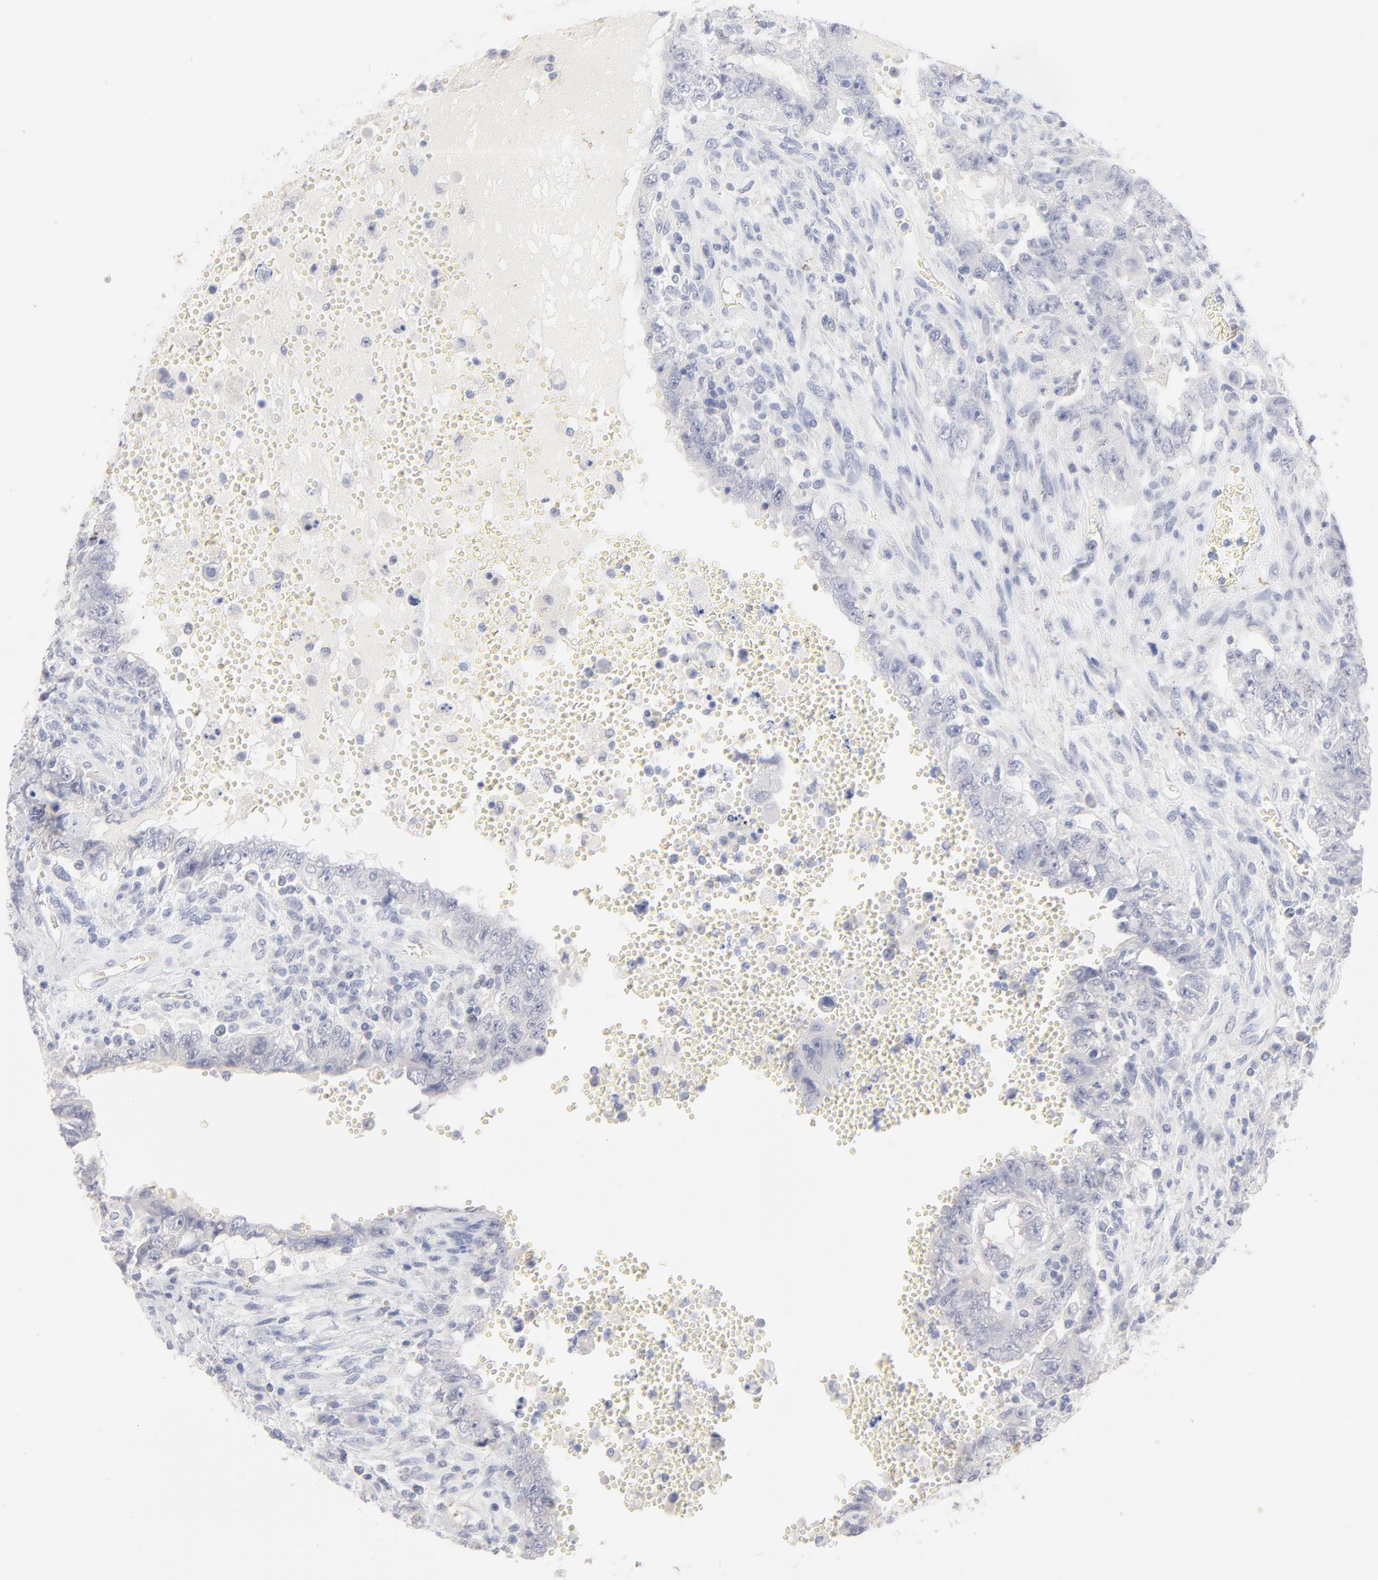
{"staining": {"intensity": "negative", "quantity": "none", "location": "none"}, "tissue": "testis cancer", "cell_type": "Tumor cells", "image_type": "cancer", "snomed": [{"axis": "morphology", "description": "Carcinoma, Embryonal, NOS"}, {"axis": "topography", "description": "Testis"}], "caption": "Immunohistochemistry (IHC) micrograph of testis cancer (embryonal carcinoma) stained for a protein (brown), which exhibits no staining in tumor cells.", "gene": "ONECUT1", "patient": {"sex": "male", "age": 26}}